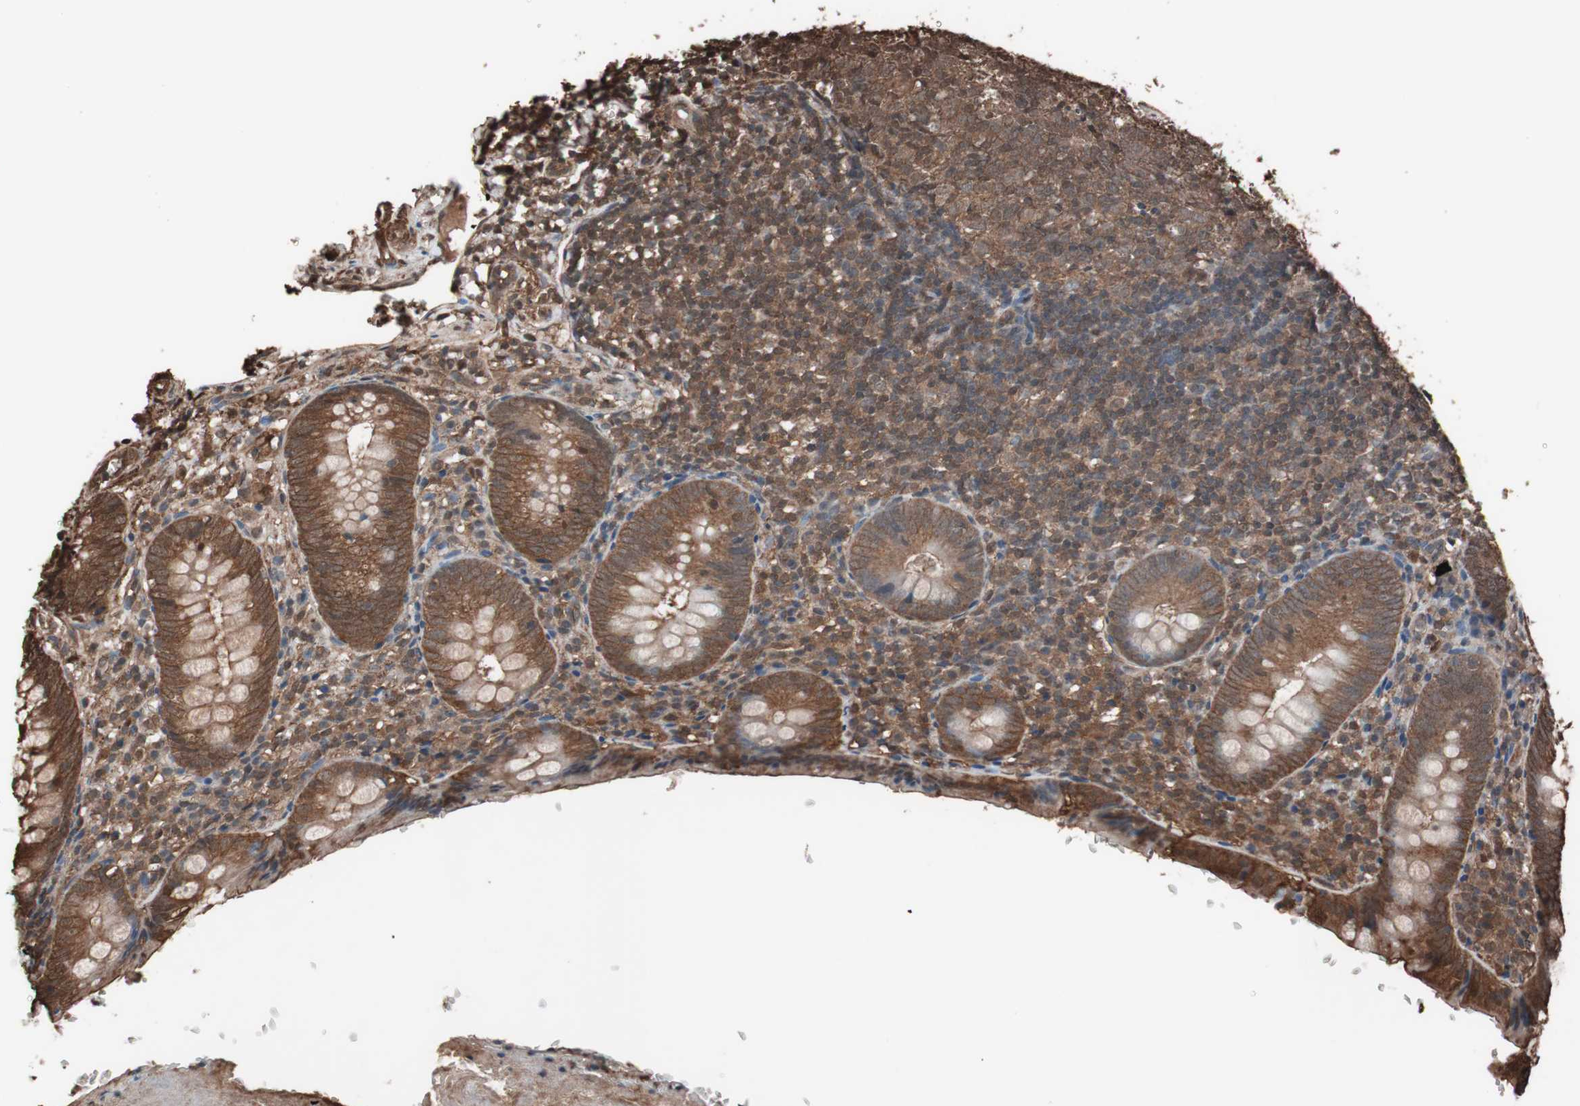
{"staining": {"intensity": "strong", "quantity": ">75%", "location": "cytoplasmic/membranous"}, "tissue": "appendix", "cell_type": "Glandular cells", "image_type": "normal", "snomed": [{"axis": "morphology", "description": "Normal tissue, NOS"}, {"axis": "topography", "description": "Appendix"}], "caption": "Immunohistochemistry (DAB (3,3'-diaminobenzidine)) staining of normal human appendix demonstrates strong cytoplasmic/membranous protein staining in about >75% of glandular cells.", "gene": "CALM2", "patient": {"sex": "female", "age": 10}}